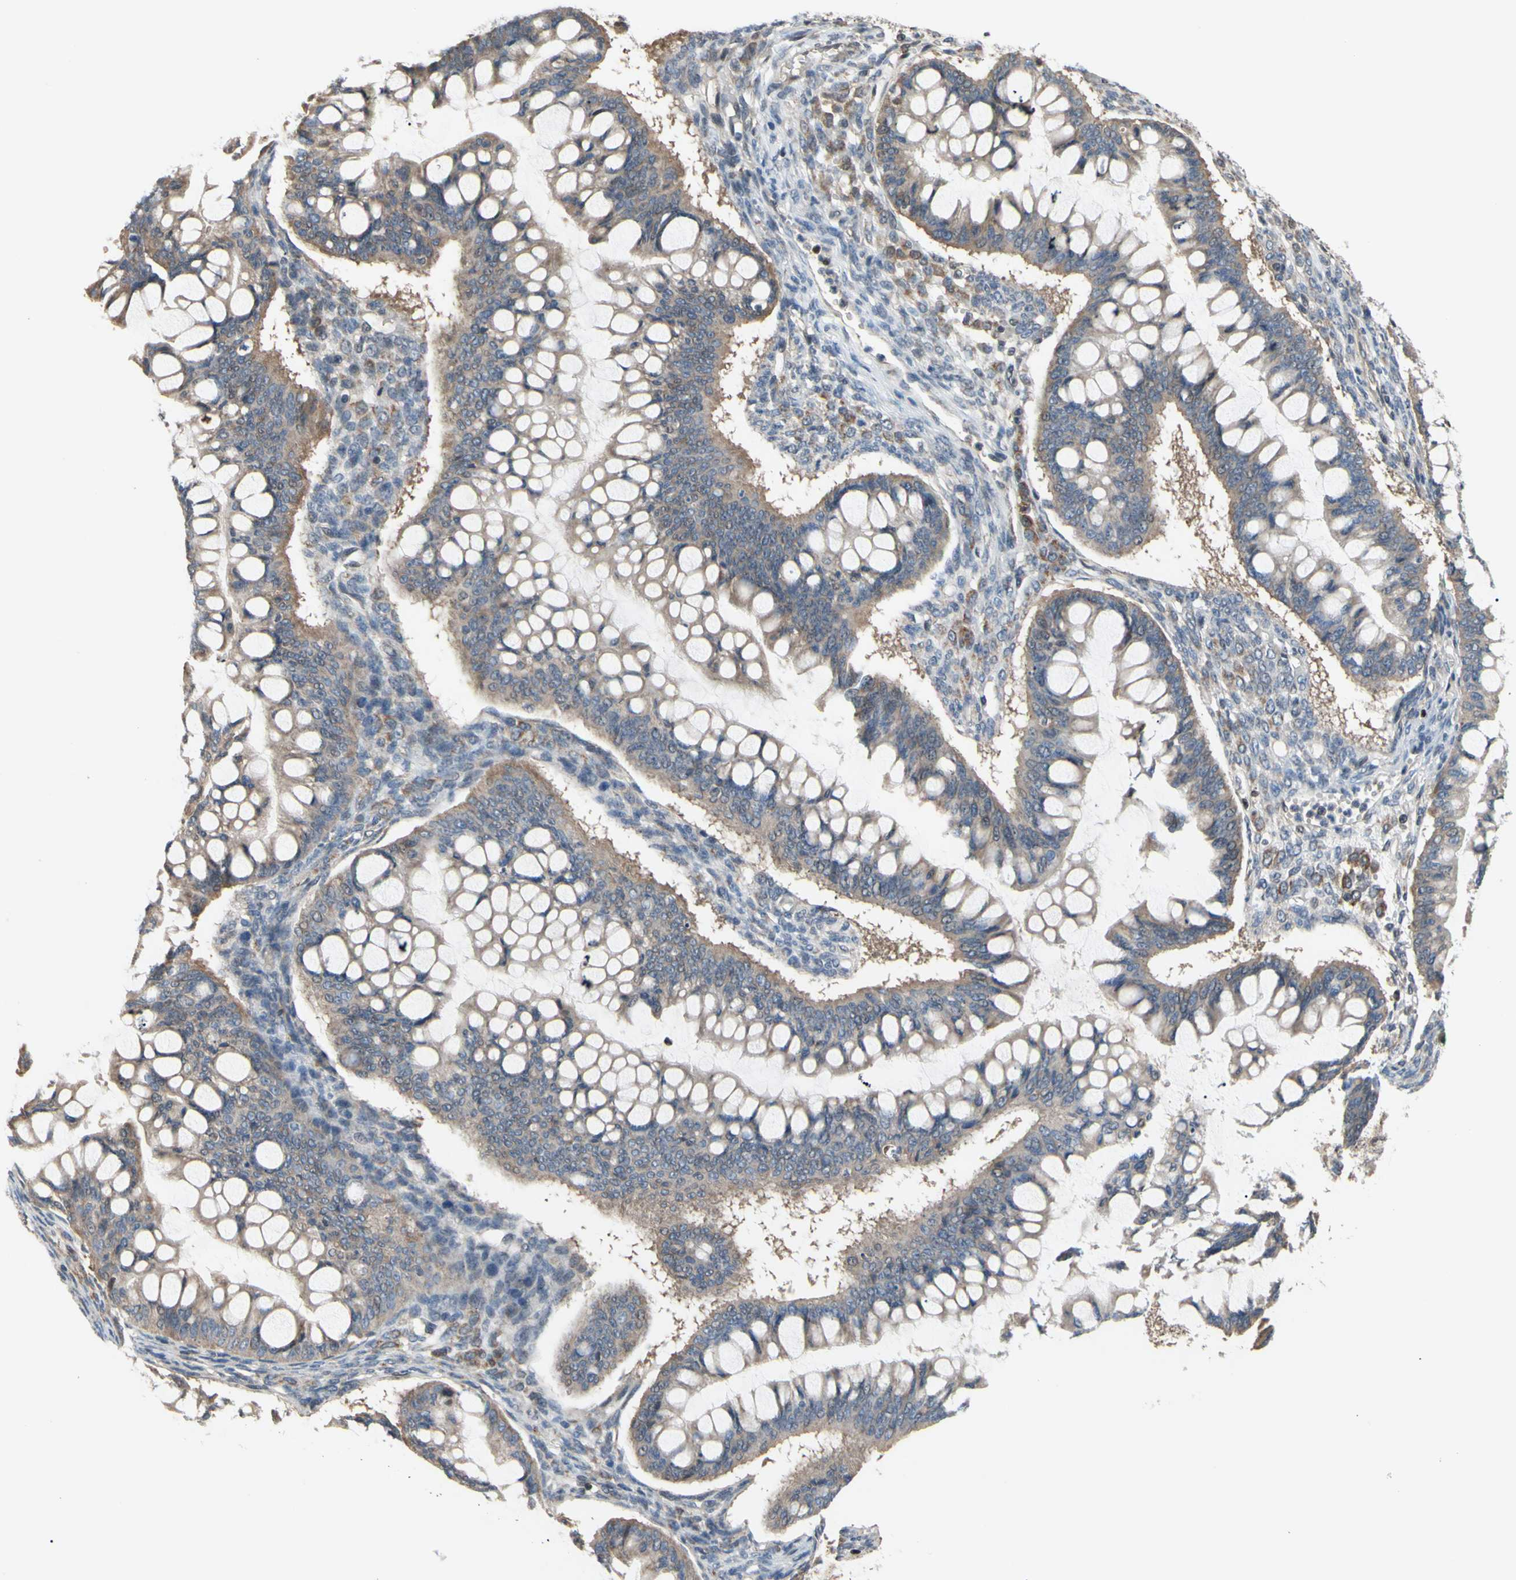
{"staining": {"intensity": "moderate", "quantity": ">75%", "location": "cytoplasmic/membranous"}, "tissue": "ovarian cancer", "cell_type": "Tumor cells", "image_type": "cancer", "snomed": [{"axis": "morphology", "description": "Cystadenocarcinoma, mucinous, NOS"}, {"axis": "topography", "description": "Ovary"}], "caption": "Protein expression analysis of human ovarian mucinous cystadenocarcinoma reveals moderate cytoplasmic/membranous staining in approximately >75% of tumor cells.", "gene": "SP4", "patient": {"sex": "female", "age": 73}}